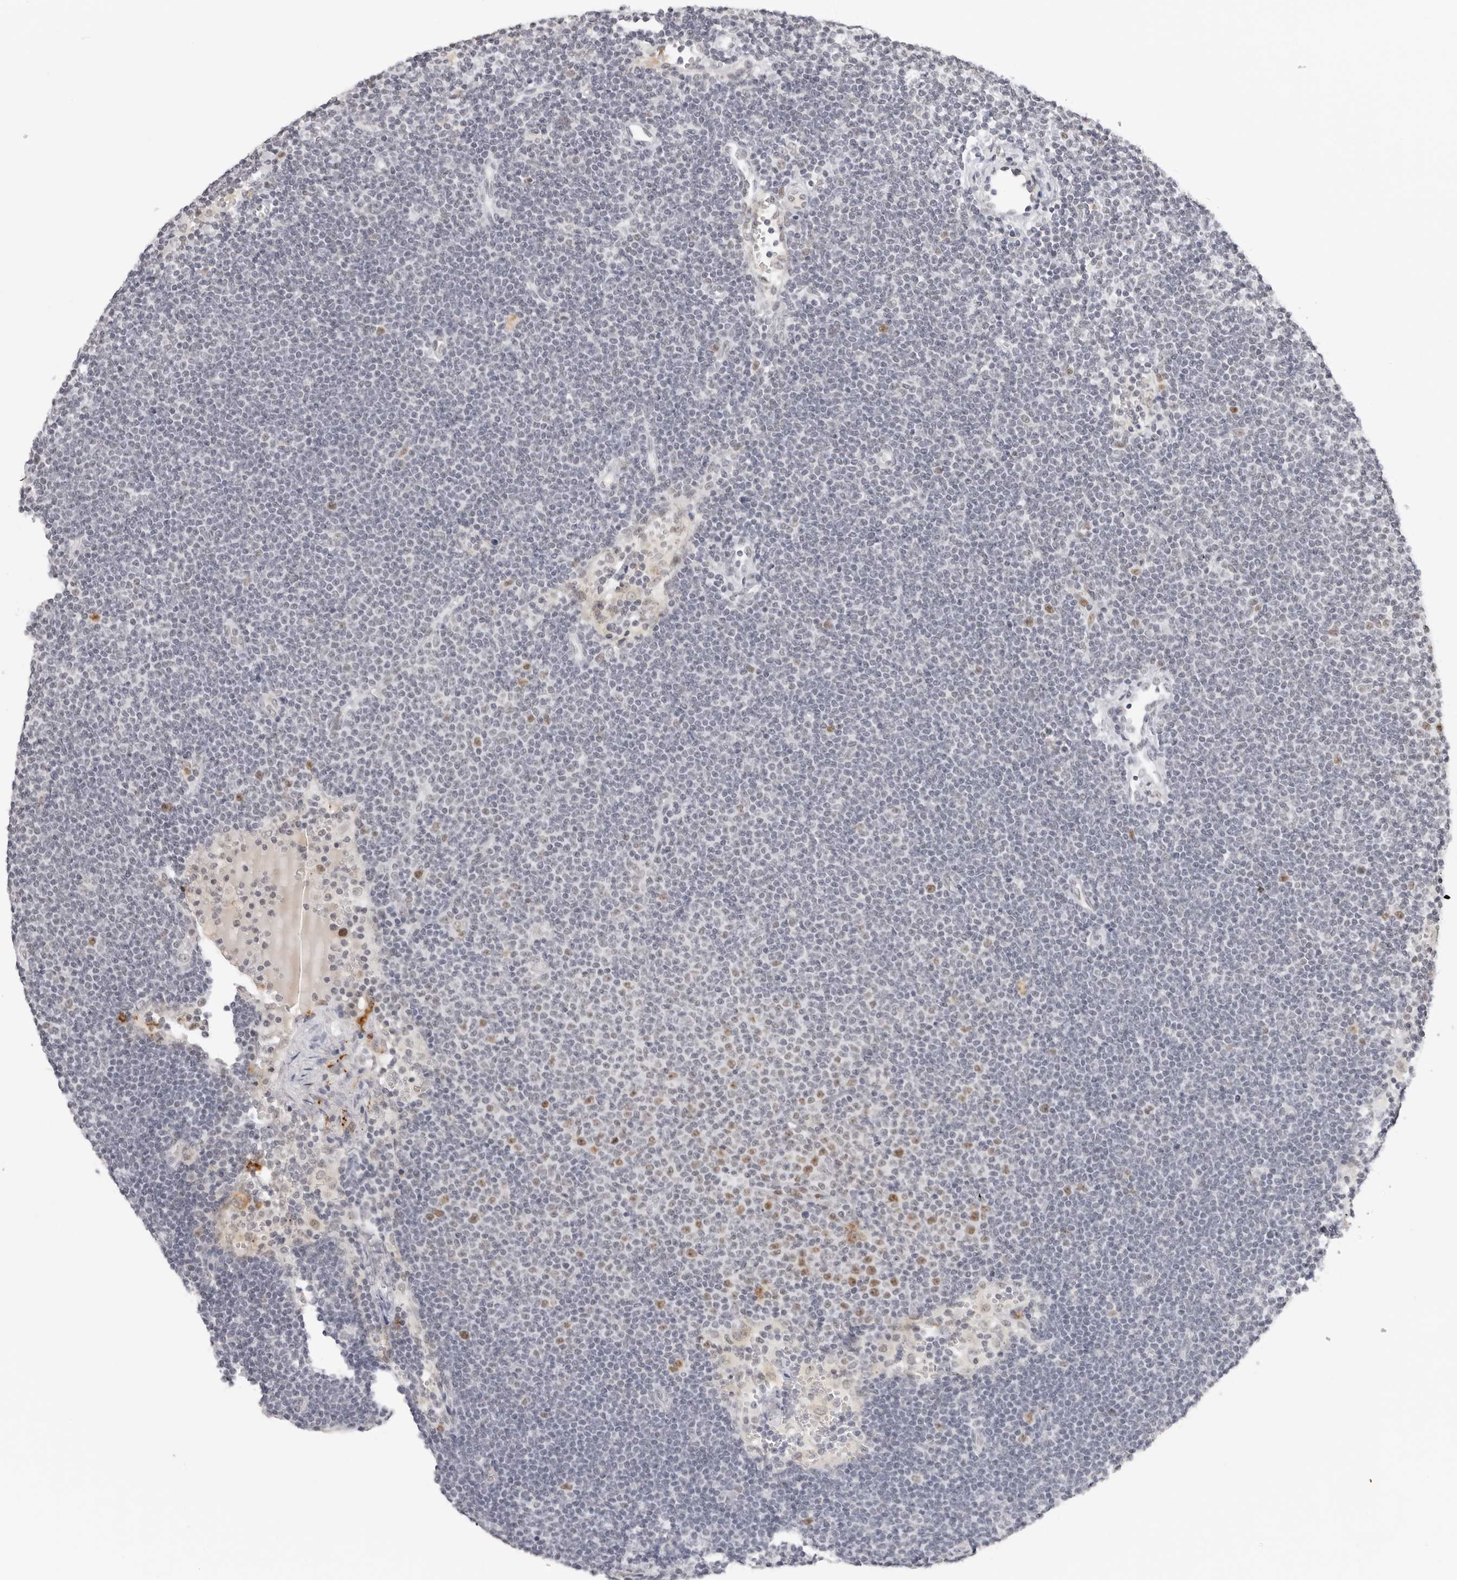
{"staining": {"intensity": "moderate", "quantity": "<25%", "location": "nuclear"}, "tissue": "lymphoma", "cell_type": "Tumor cells", "image_type": "cancer", "snomed": [{"axis": "morphology", "description": "Malignant lymphoma, non-Hodgkin's type, Low grade"}, {"axis": "topography", "description": "Lymph node"}], "caption": "The photomicrograph shows staining of lymphoma, revealing moderate nuclear protein expression (brown color) within tumor cells.", "gene": "MSH6", "patient": {"sex": "female", "age": 53}}